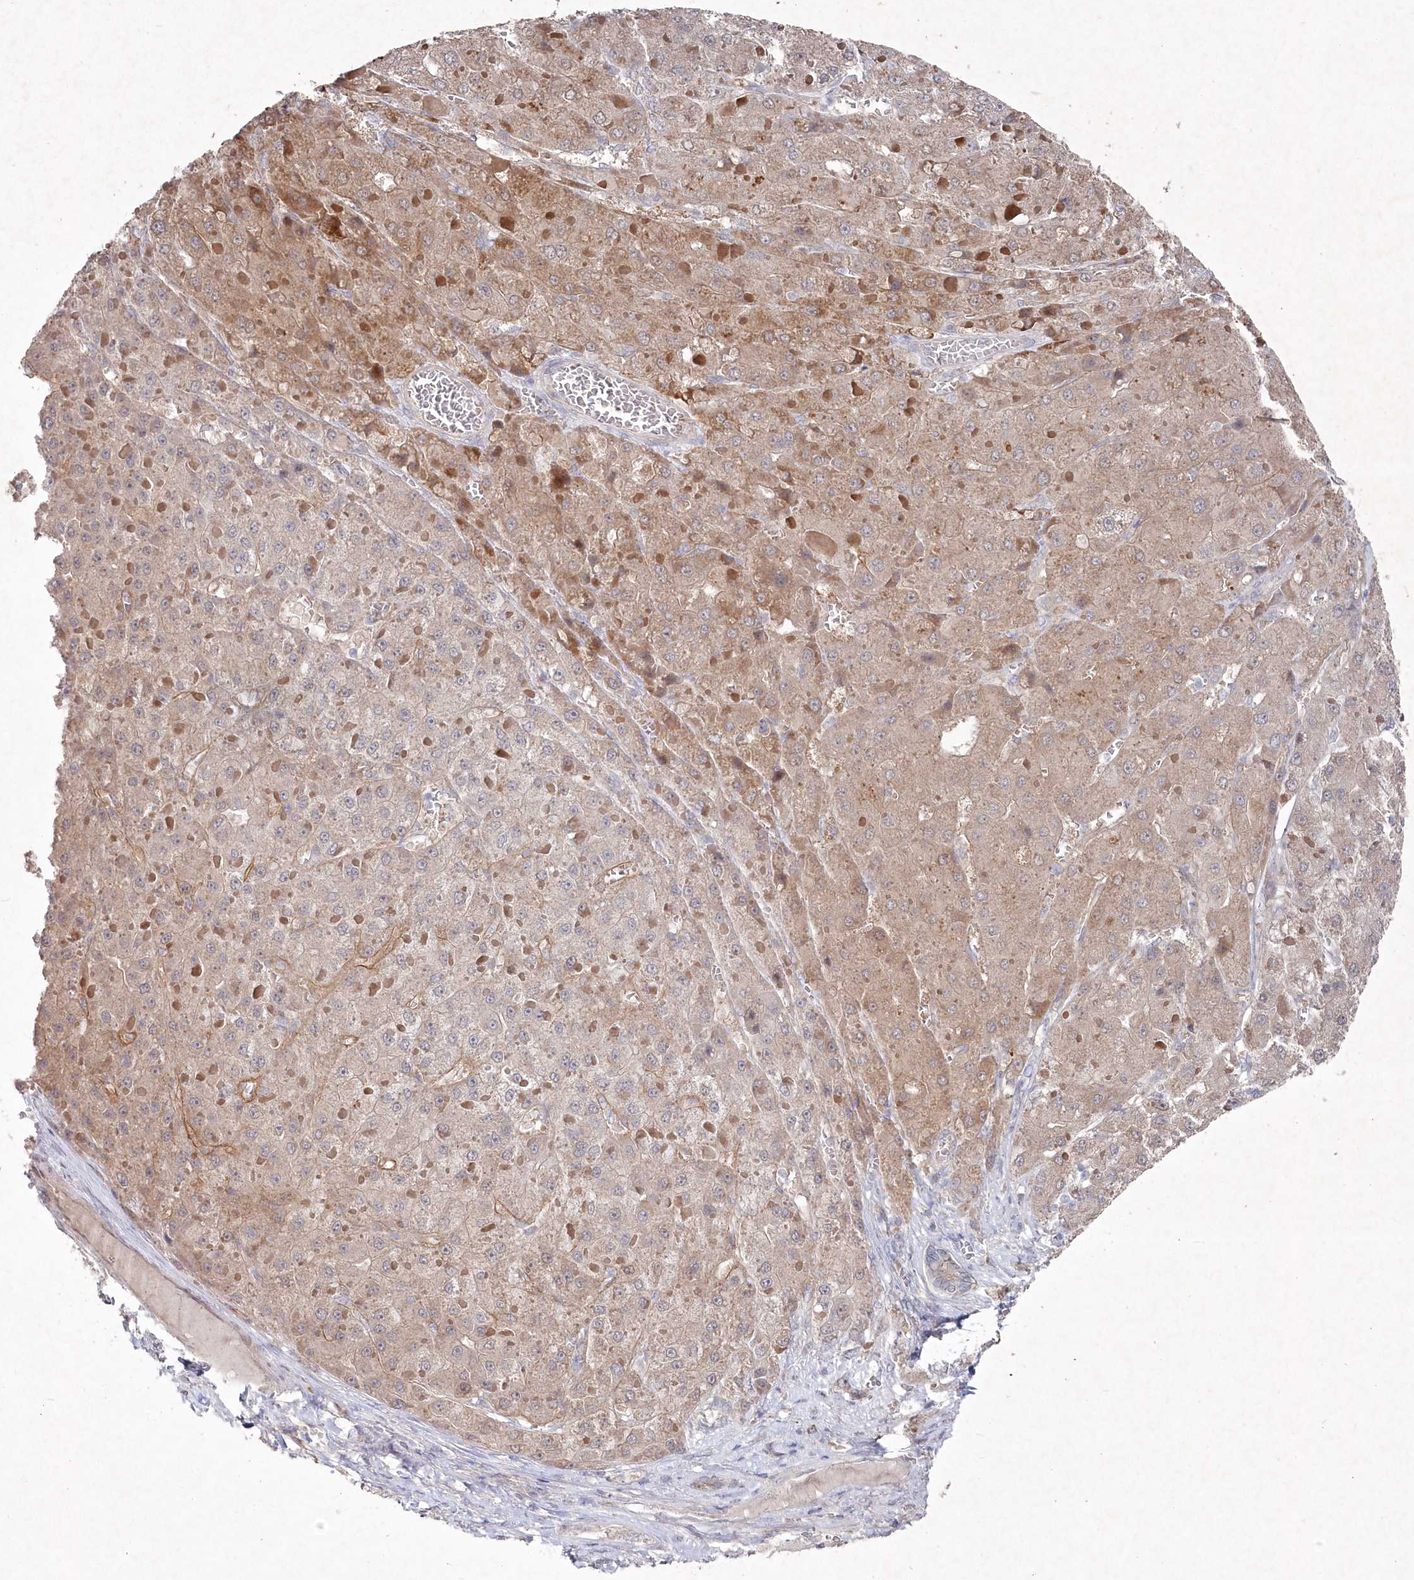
{"staining": {"intensity": "weak", "quantity": "25%-75%", "location": "cytoplasmic/membranous"}, "tissue": "liver cancer", "cell_type": "Tumor cells", "image_type": "cancer", "snomed": [{"axis": "morphology", "description": "Carcinoma, Hepatocellular, NOS"}, {"axis": "topography", "description": "Liver"}], "caption": "Immunohistochemical staining of human liver cancer (hepatocellular carcinoma) demonstrates weak cytoplasmic/membranous protein positivity in about 25%-75% of tumor cells.", "gene": "TGFBRAP1", "patient": {"sex": "female", "age": 73}}